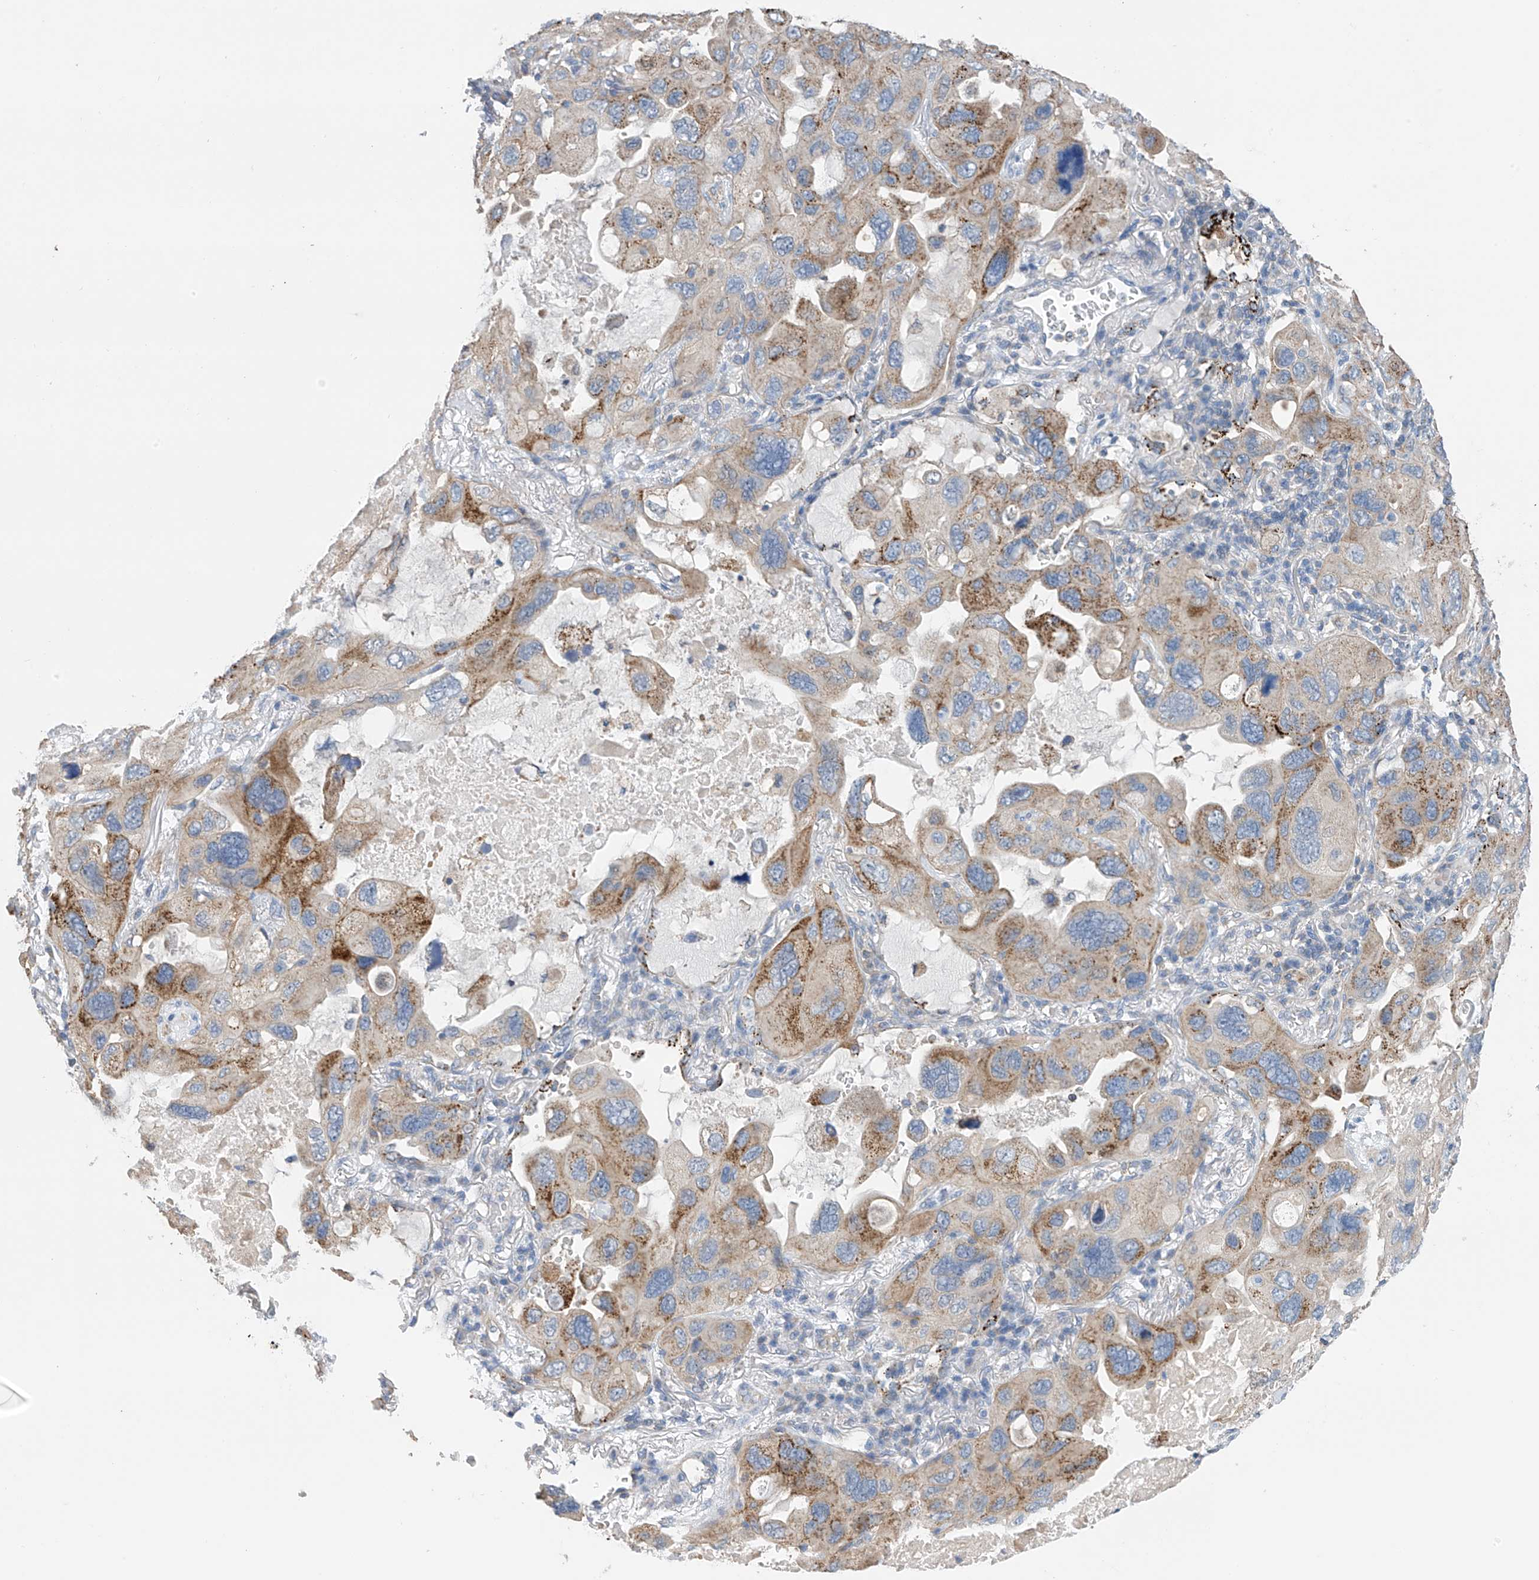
{"staining": {"intensity": "moderate", "quantity": "25%-75%", "location": "cytoplasmic/membranous"}, "tissue": "lung cancer", "cell_type": "Tumor cells", "image_type": "cancer", "snomed": [{"axis": "morphology", "description": "Squamous cell carcinoma, NOS"}, {"axis": "topography", "description": "Lung"}], "caption": "About 25%-75% of tumor cells in lung squamous cell carcinoma display moderate cytoplasmic/membranous protein expression as visualized by brown immunohistochemical staining.", "gene": "SYN3", "patient": {"sex": "female", "age": 73}}